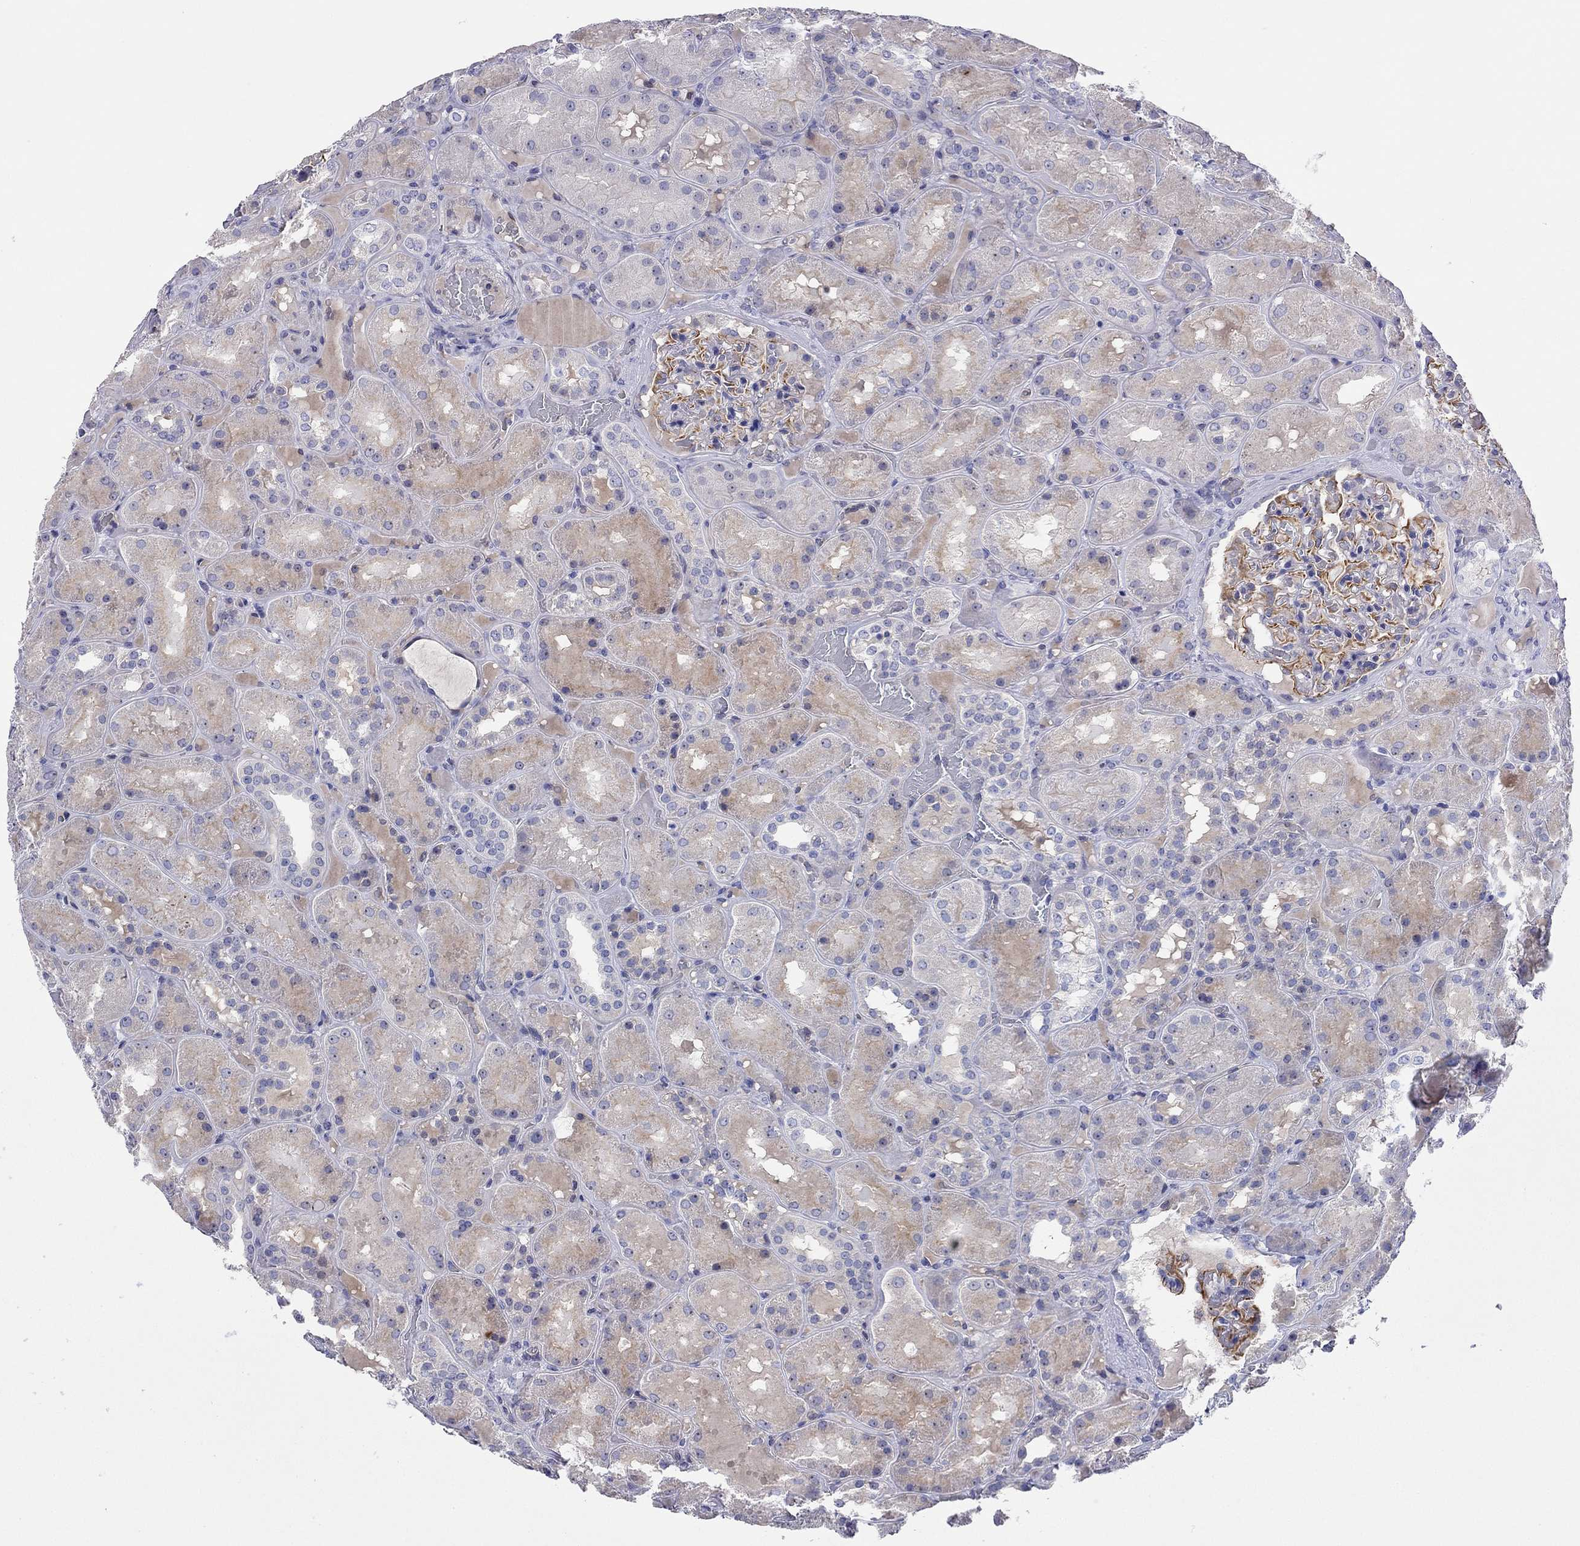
{"staining": {"intensity": "negative", "quantity": "none", "location": "none"}, "tissue": "kidney", "cell_type": "Cells in glomeruli", "image_type": "normal", "snomed": [{"axis": "morphology", "description": "Normal tissue, NOS"}, {"axis": "topography", "description": "Kidney"}], "caption": "DAB (3,3'-diaminobenzidine) immunohistochemical staining of normal kidney demonstrates no significant expression in cells in glomeruli.", "gene": "CMYA5", "patient": {"sex": "male", "age": 73}}